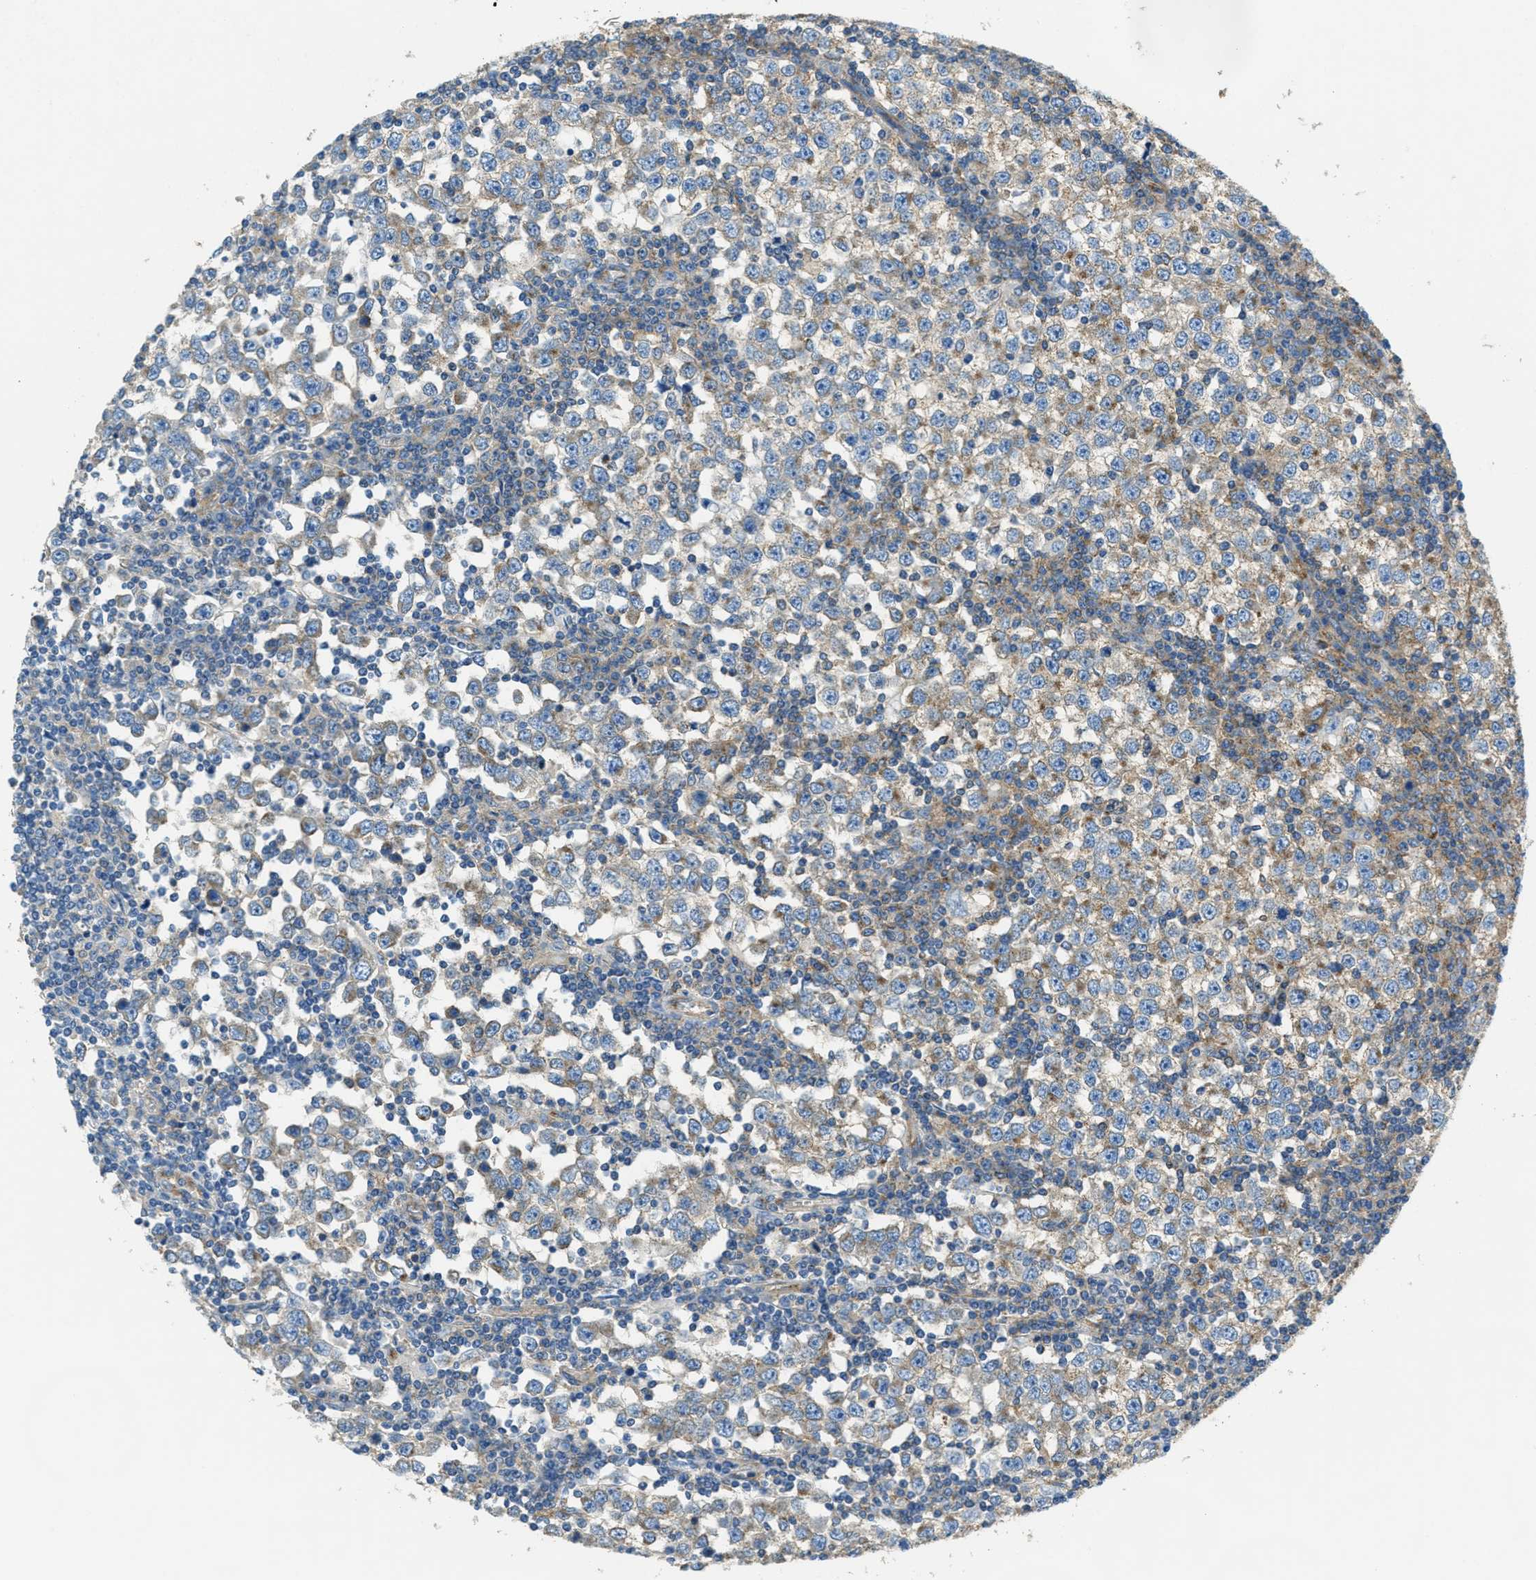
{"staining": {"intensity": "moderate", "quantity": ">75%", "location": "cytoplasmic/membranous"}, "tissue": "testis cancer", "cell_type": "Tumor cells", "image_type": "cancer", "snomed": [{"axis": "morphology", "description": "Seminoma, NOS"}, {"axis": "topography", "description": "Testis"}], "caption": "Protein expression analysis of human testis cancer reveals moderate cytoplasmic/membranous positivity in about >75% of tumor cells. (brown staining indicates protein expression, while blue staining denotes nuclei).", "gene": "AP2B1", "patient": {"sex": "male", "age": 65}}